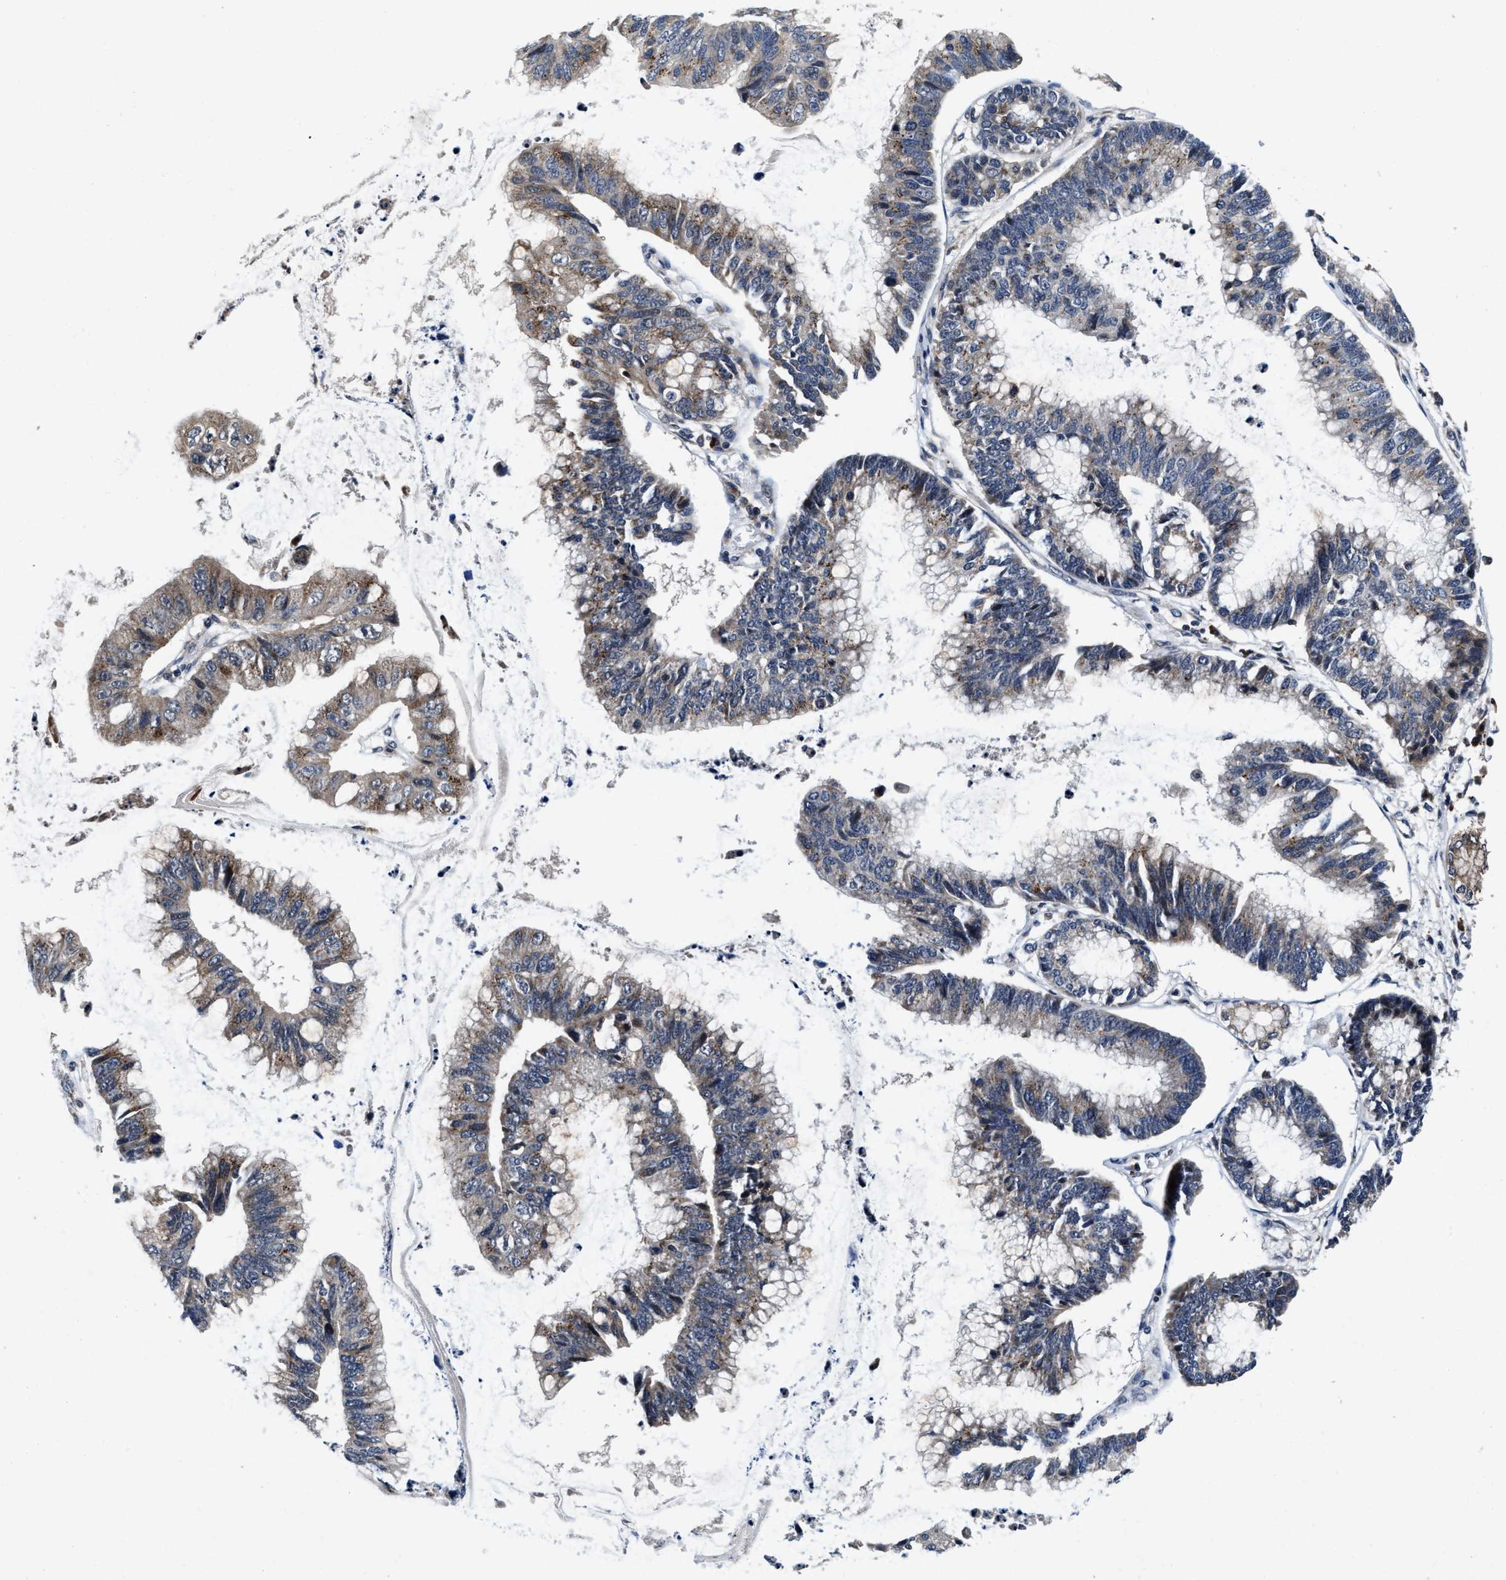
{"staining": {"intensity": "moderate", "quantity": "<25%", "location": "cytoplasmic/membranous"}, "tissue": "stomach cancer", "cell_type": "Tumor cells", "image_type": "cancer", "snomed": [{"axis": "morphology", "description": "Adenocarcinoma, NOS"}, {"axis": "topography", "description": "Stomach"}], "caption": "Human adenocarcinoma (stomach) stained with a protein marker demonstrates moderate staining in tumor cells.", "gene": "TMEM53", "patient": {"sex": "male", "age": 59}}